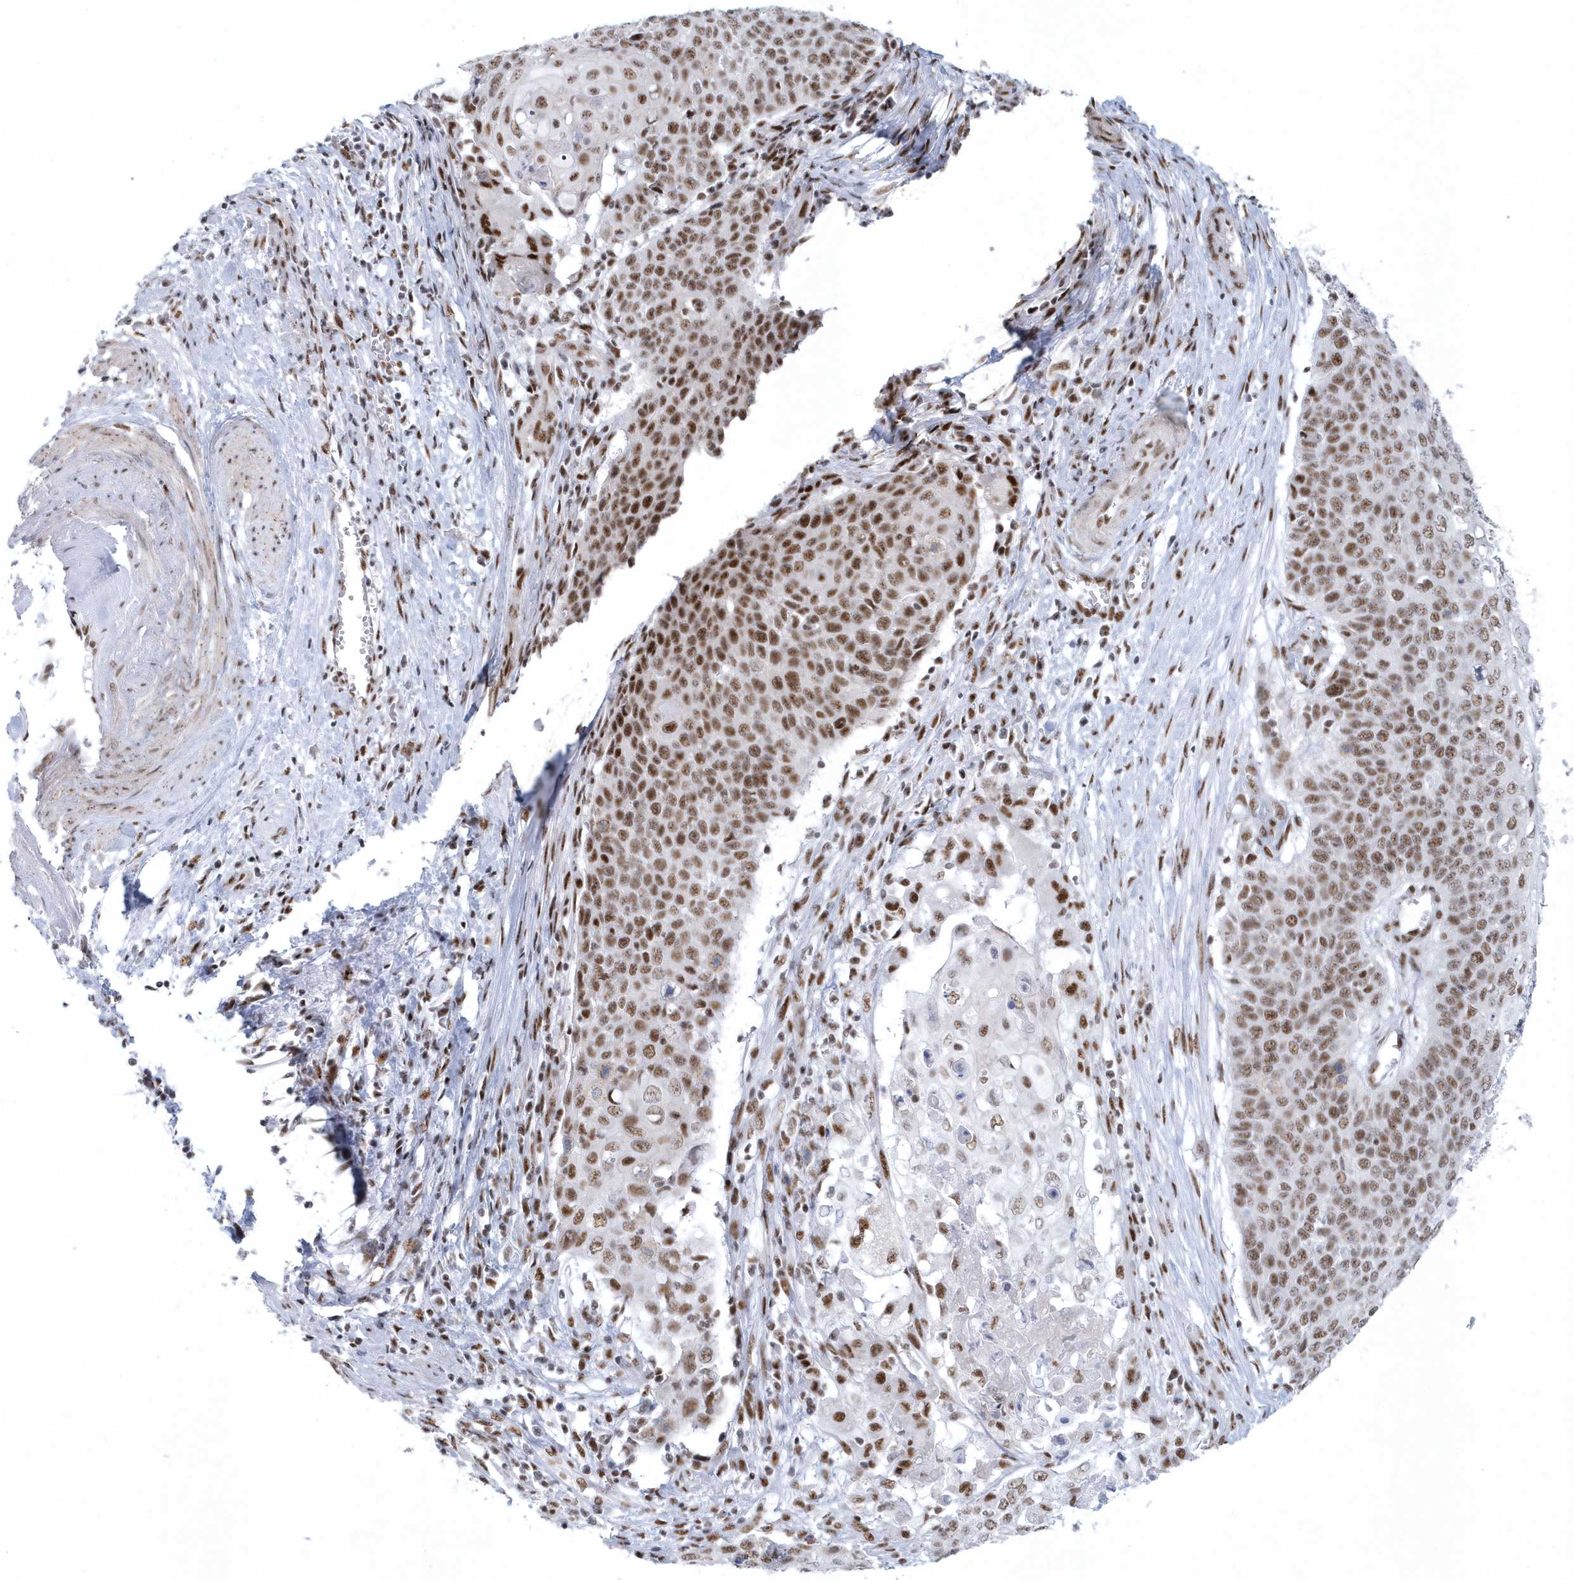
{"staining": {"intensity": "moderate", "quantity": ">75%", "location": "nuclear"}, "tissue": "cervical cancer", "cell_type": "Tumor cells", "image_type": "cancer", "snomed": [{"axis": "morphology", "description": "Squamous cell carcinoma, NOS"}, {"axis": "topography", "description": "Cervix"}], "caption": "Immunohistochemical staining of human cervical squamous cell carcinoma displays medium levels of moderate nuclear positivity in approximately >75% of tumor cells.", "gene": "DCLRE1A", "patient": {"sex": "female", "age": 39}}